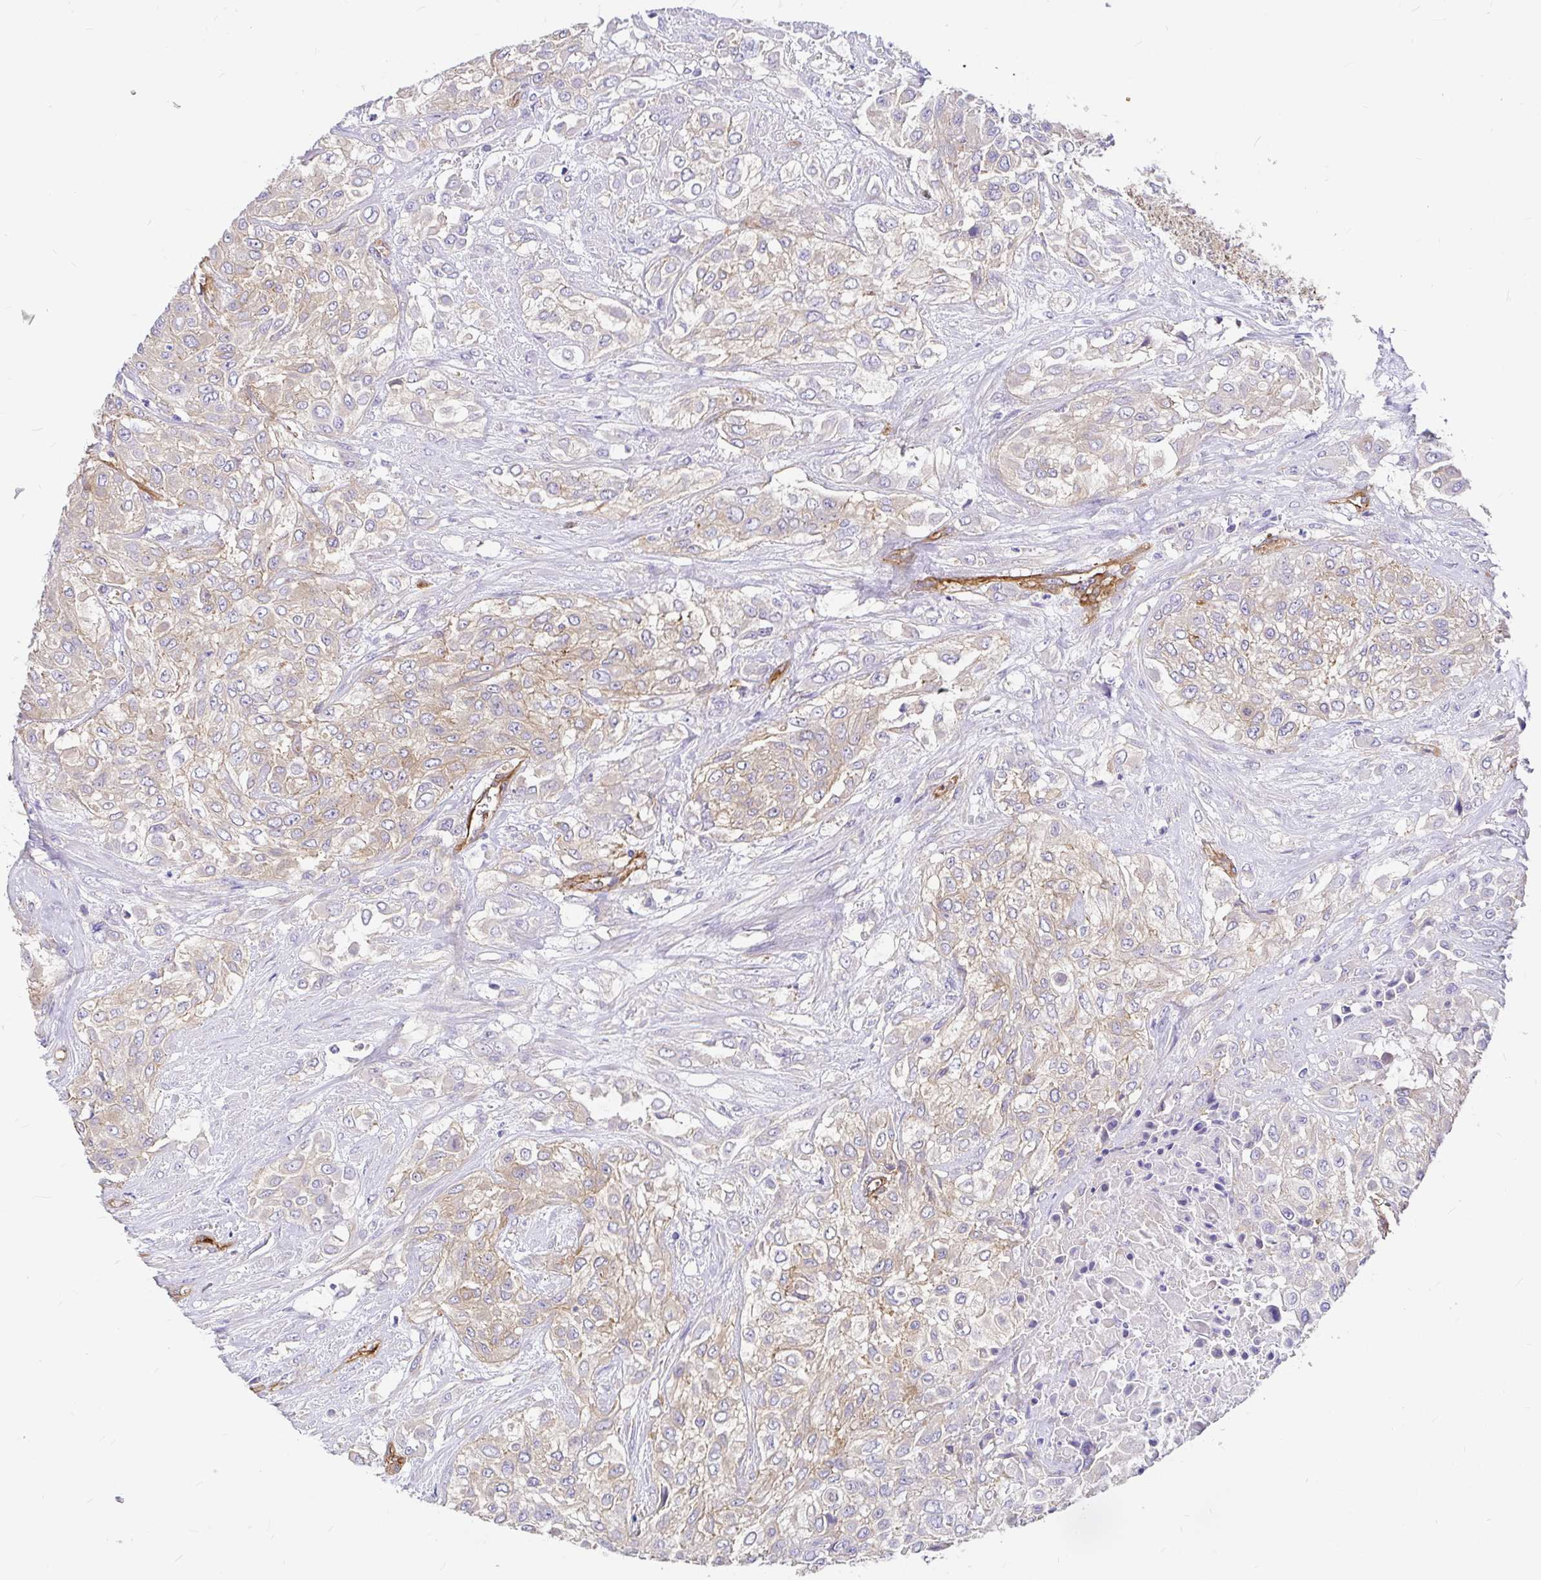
{"staining": {"intensity": "weak", "quantity": ">75%", "location": "cytoplasmic/membranous"}, "tissue": "urothelial cancer", "cell_type": "Tumor cells", "image_type": "cancer", "snomed": [{"axis": "morphology", "description": "Urothelial carcinoma, High grade"}, {"axis": "topography", "description": "Urinary bladder"}], "caption": "A photomicrograph of high-grade urothelial carcinoma stained for a protein demonstrates weak cytoplasmic/membranous brown staining in tumor cells.", "gene": "MYO1B", "patient": {"sex": "male", "age": 57}}